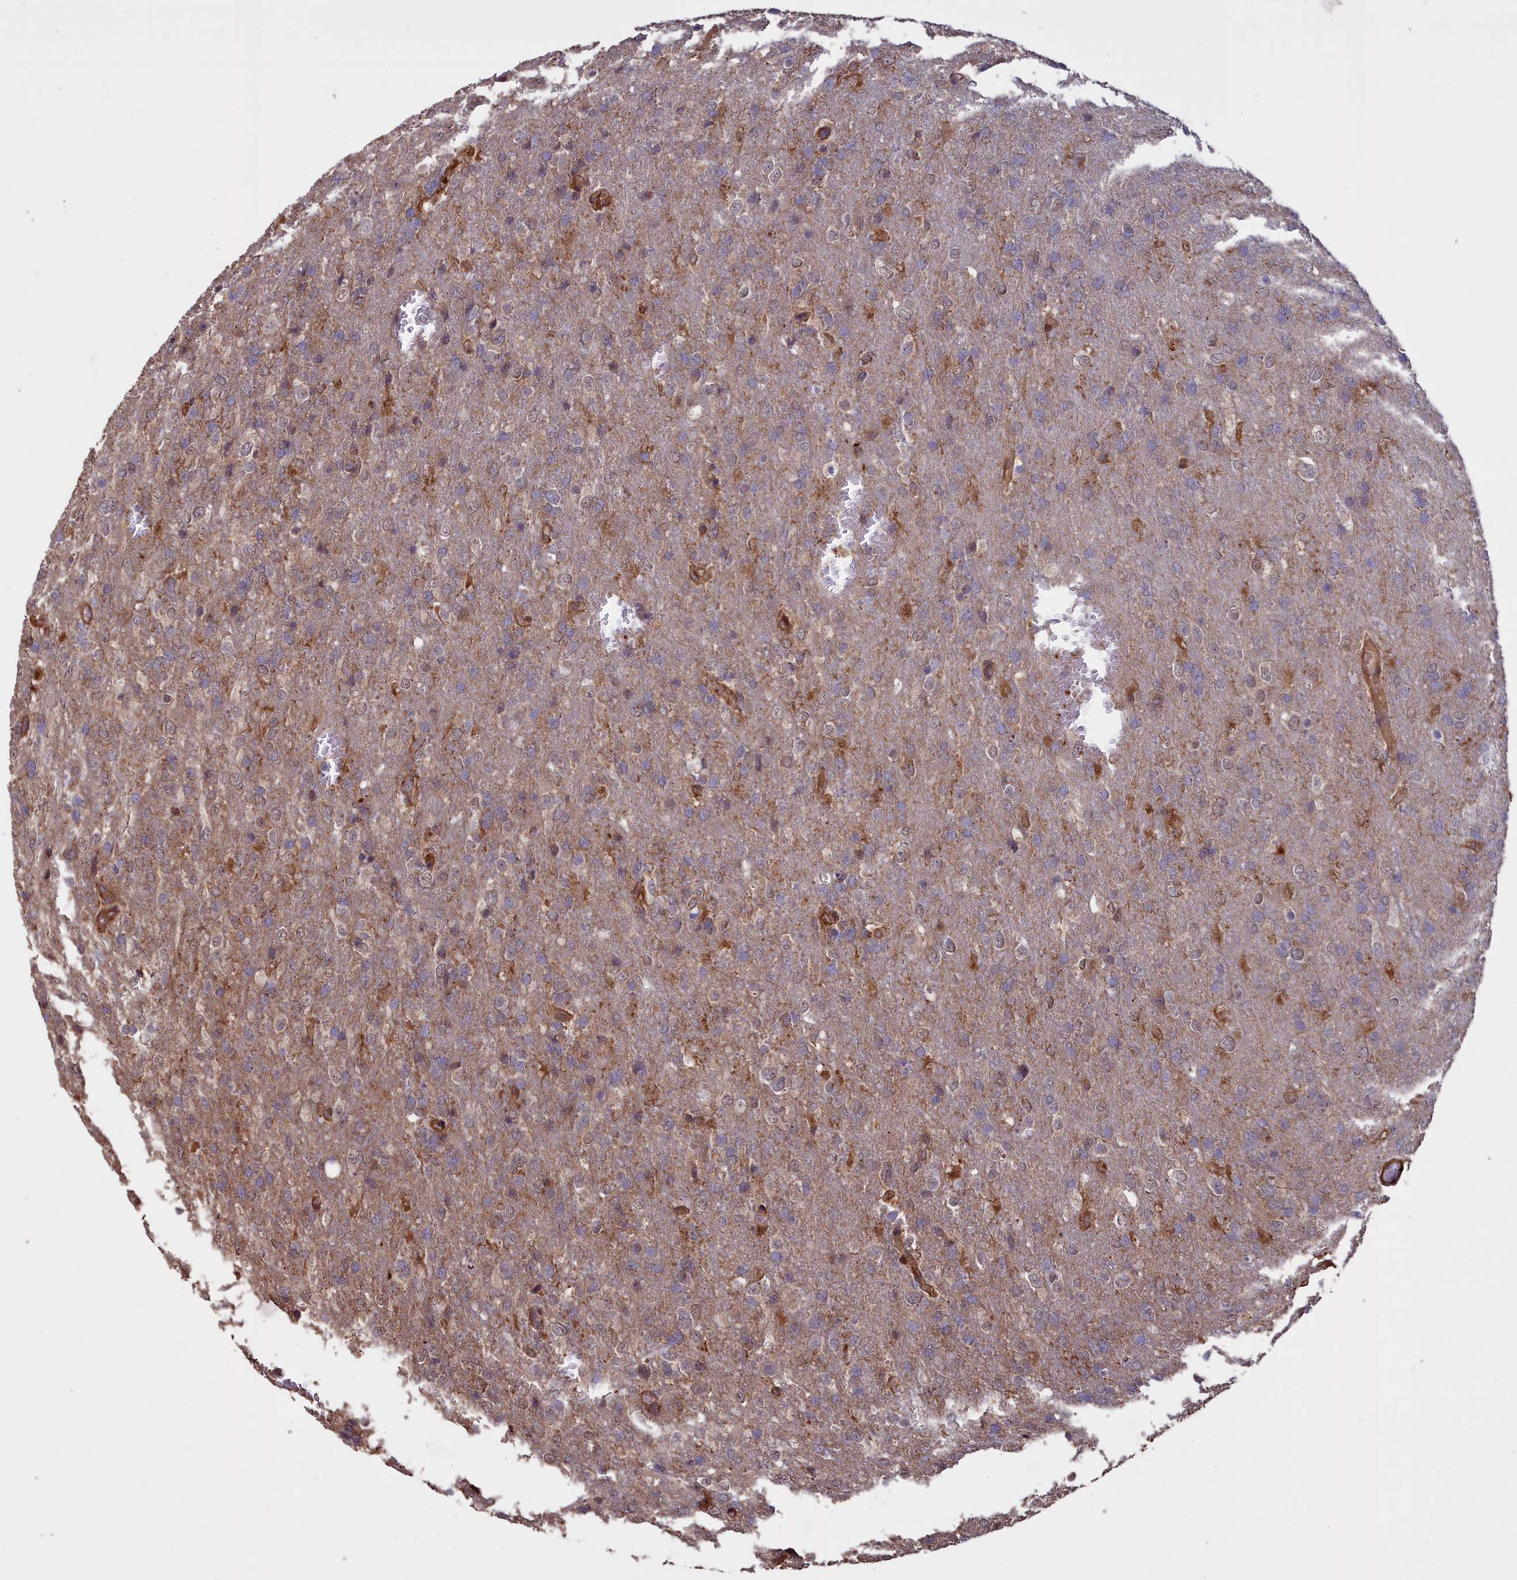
{"staining": {"intensity": "negative", "quantity": "none", "location": "none"}, "tissue": "glioma", "cell_type": "Tumor cells", "image_type": "cancer", "snomed": [{"axis": "morphology", "description": "Glioma, malignant, High grade"}, {"axis": "topography", "description": "Brain"}], "caption": "Immunohistochemistry of human glioma demonstrates no staining in tumor cells.", "gene": "ATP6V0A2", "patient": {"sex": "female", "age": 74}}